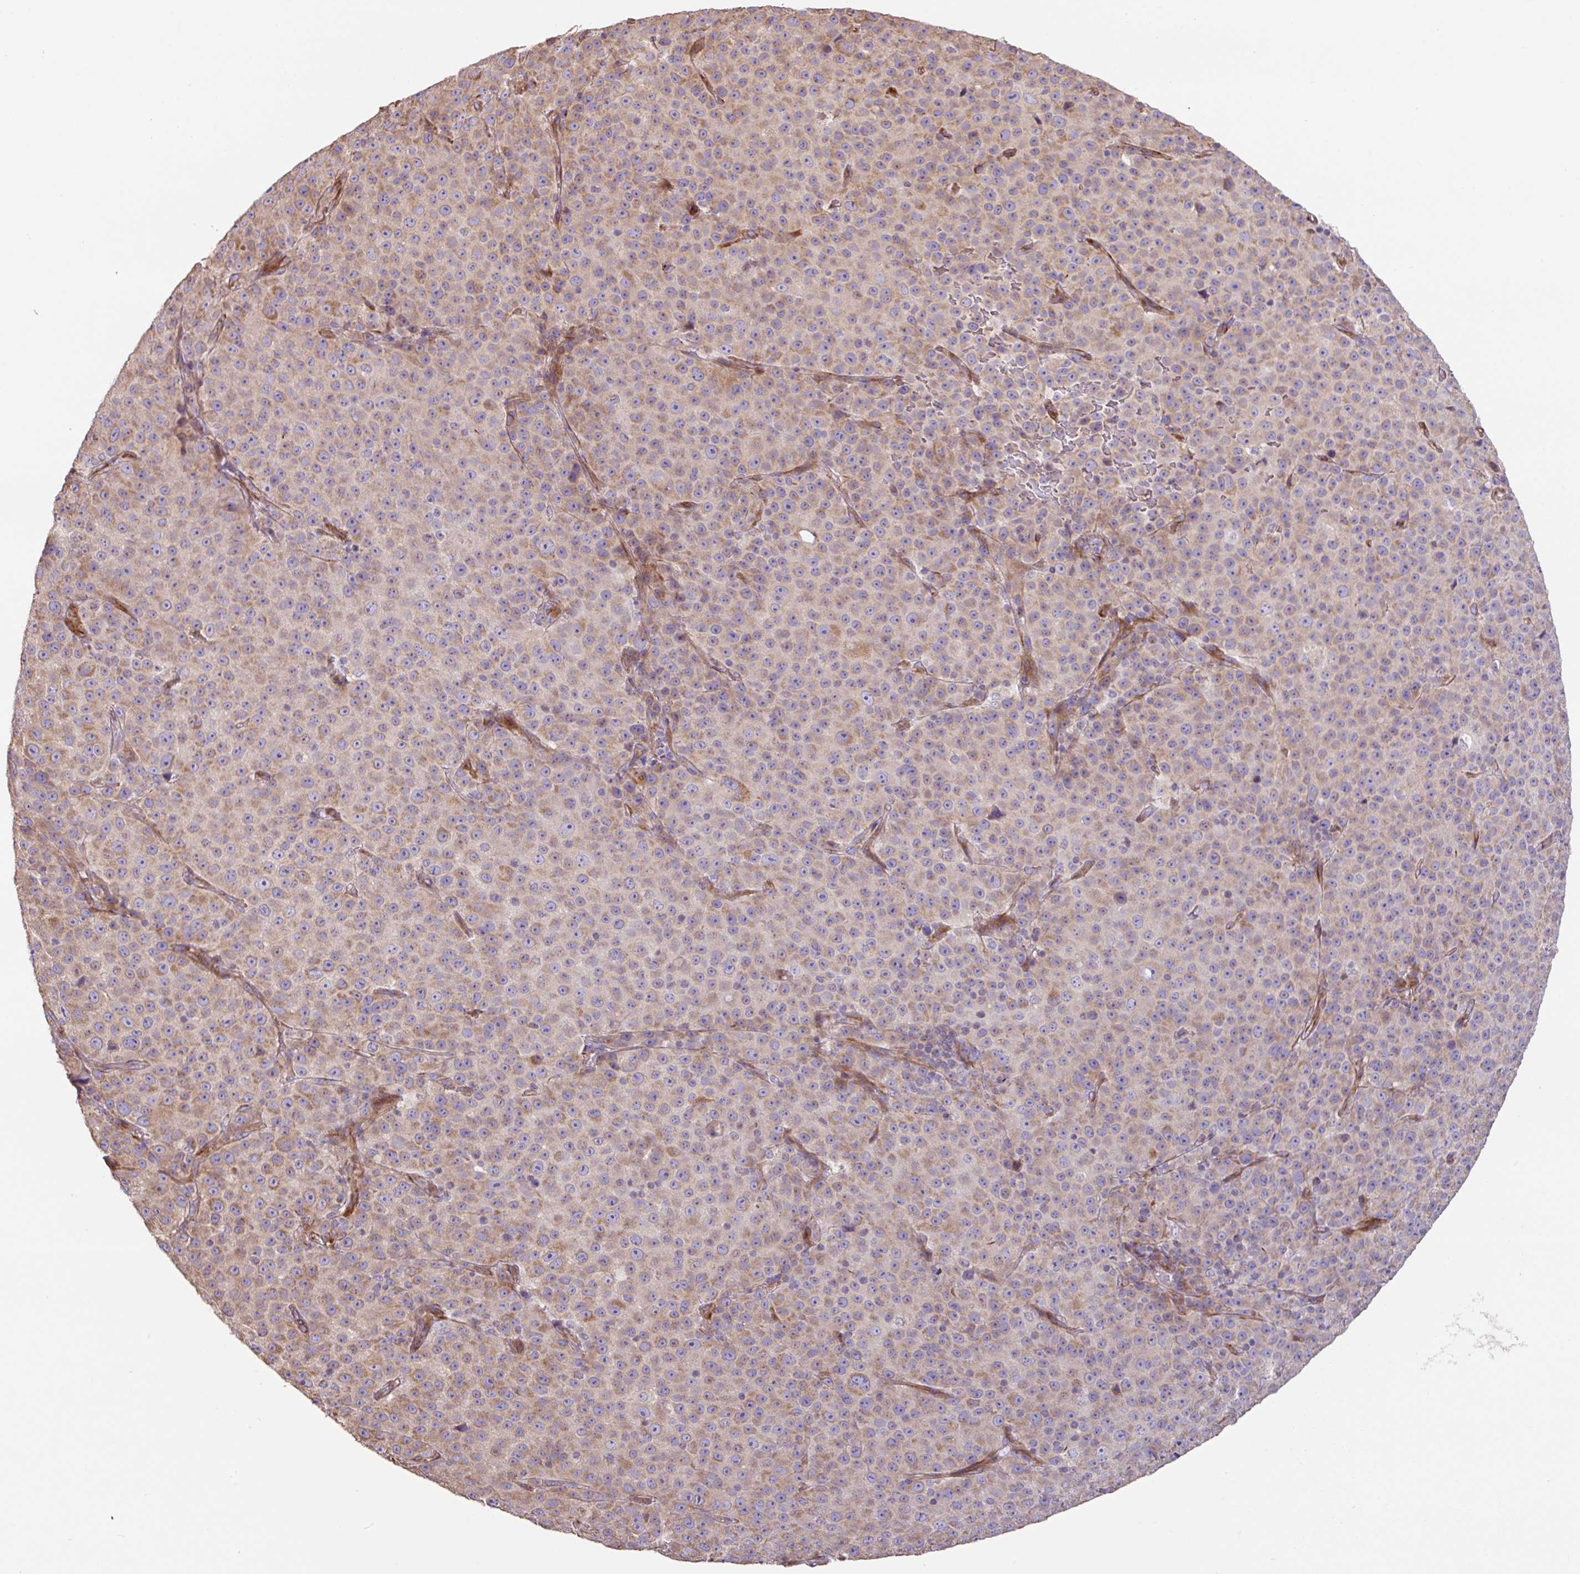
{"staining": {"intensity": "weak", "quantity": ">75%", "location": "cytoplasmic/membranous"}, "tissue": "melanoma", "cell_type": "Tumor cells", "image_type": "cancer", "snomed": [{"axis": "morphology", "description": "Malignant melanoma, Metastatic site"}, {"axis": "topography", "description": "Skin"}, {"axis": "topography", "description": "Lymph node"}], "caption": "A low amount of weak cytoplasmic/membranous staining is present in about >75% of tumor cells in melanoma tissue. Ihc stains the protein of interest in brown and the nuclei are stained blue.", "gene": "MRRF", "patient": {"sex": "male", "age": 66}}